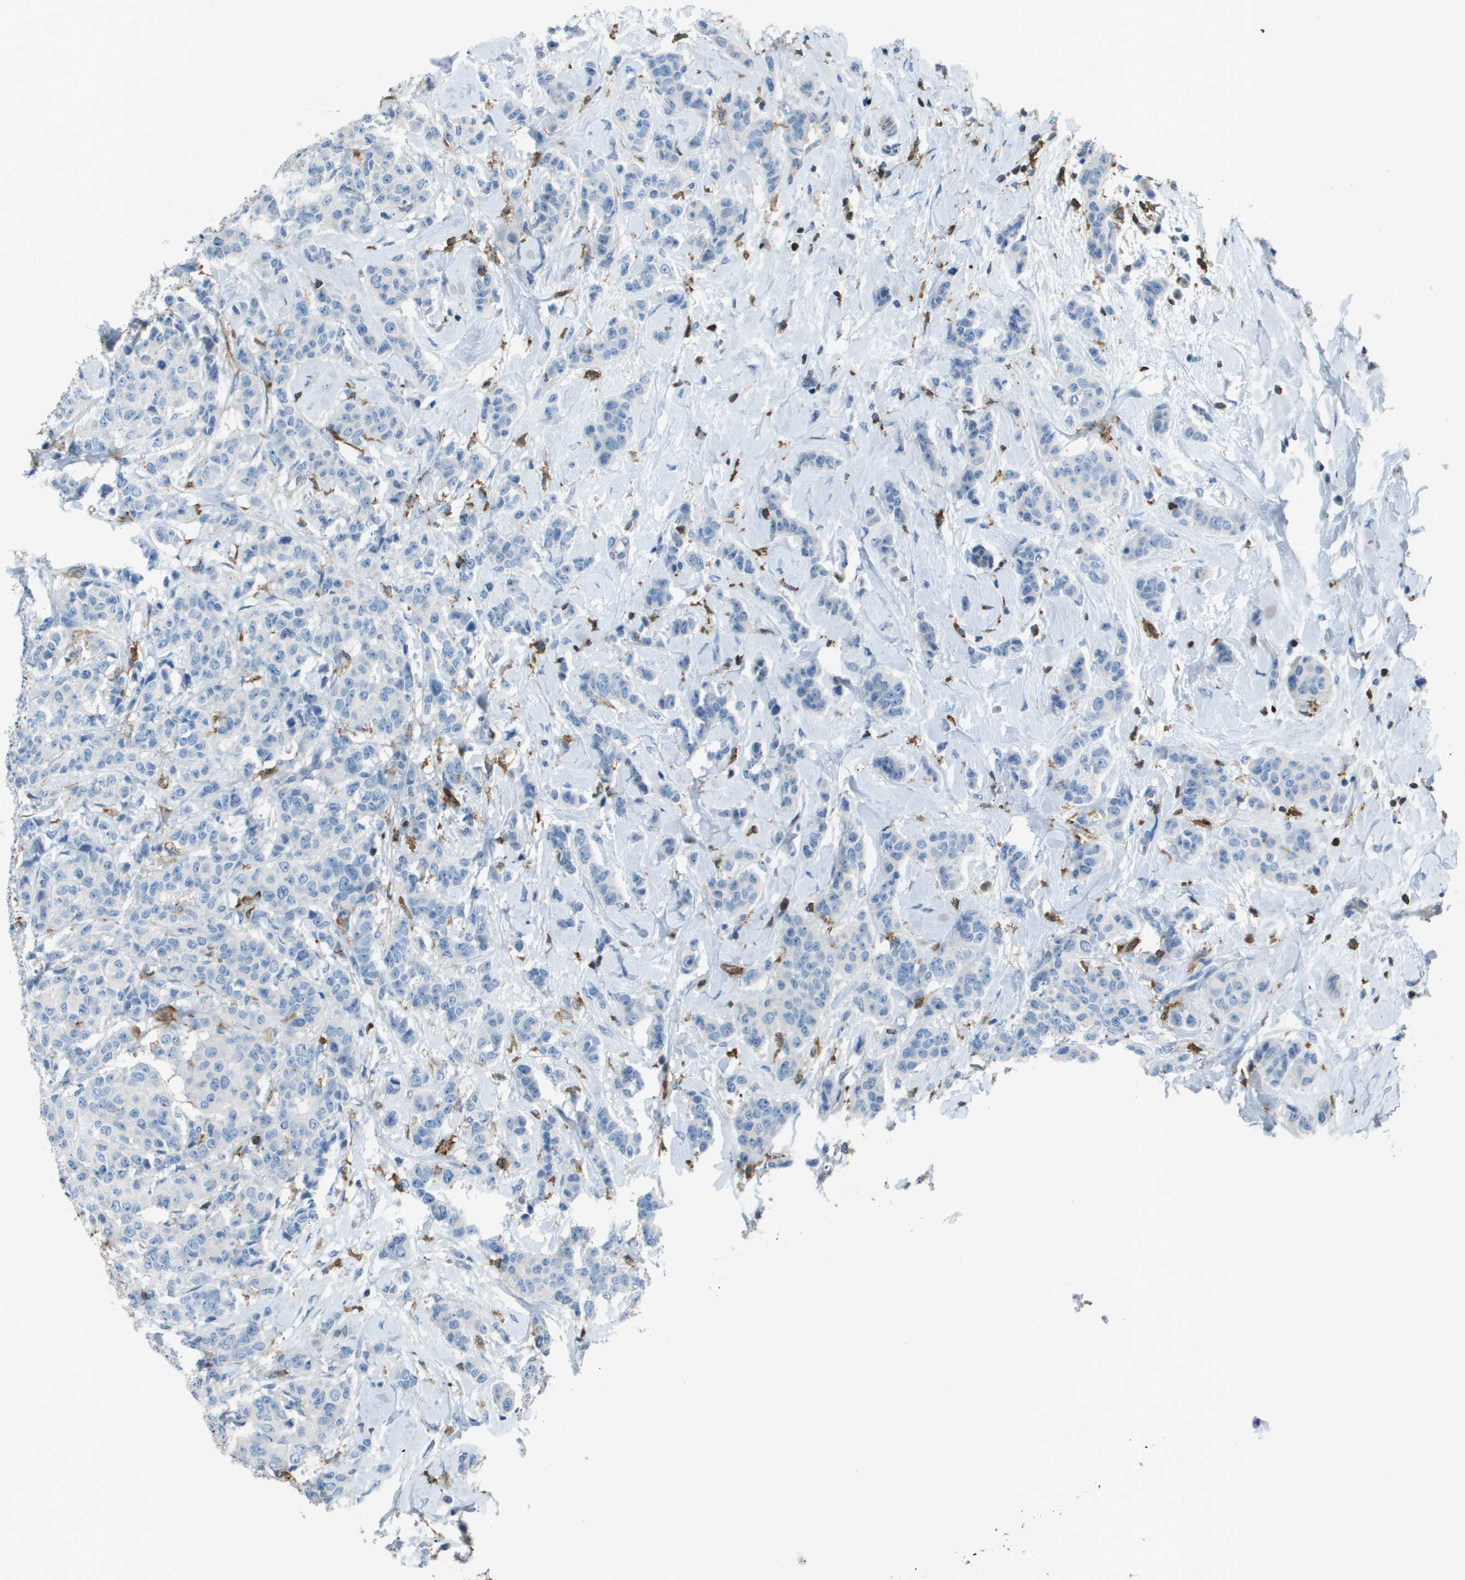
{"staining": {"intensity": "negative", "quantity": "none", "location": "none"}, "tissue": "breast cancer", "cell_type": "Tumor cells", "image_type": "cancer", "snomed": [{"axis": "morphology", "description": "Normal tissue, NOS"}, {"axis": "morphology", "description": "Duct carcinoma"}, {"axis": "topography", "description": "Breast"}], "caption": "IHC micrograph of breast cancer (infiltrating ductal carcinoma) stained for a protein (brown), which demonstrates no positivity in tumor cells. (DAB IHC, high magnification).", "gene": "APBB1IP", "patient": {"sex": "female", "age": 40}}